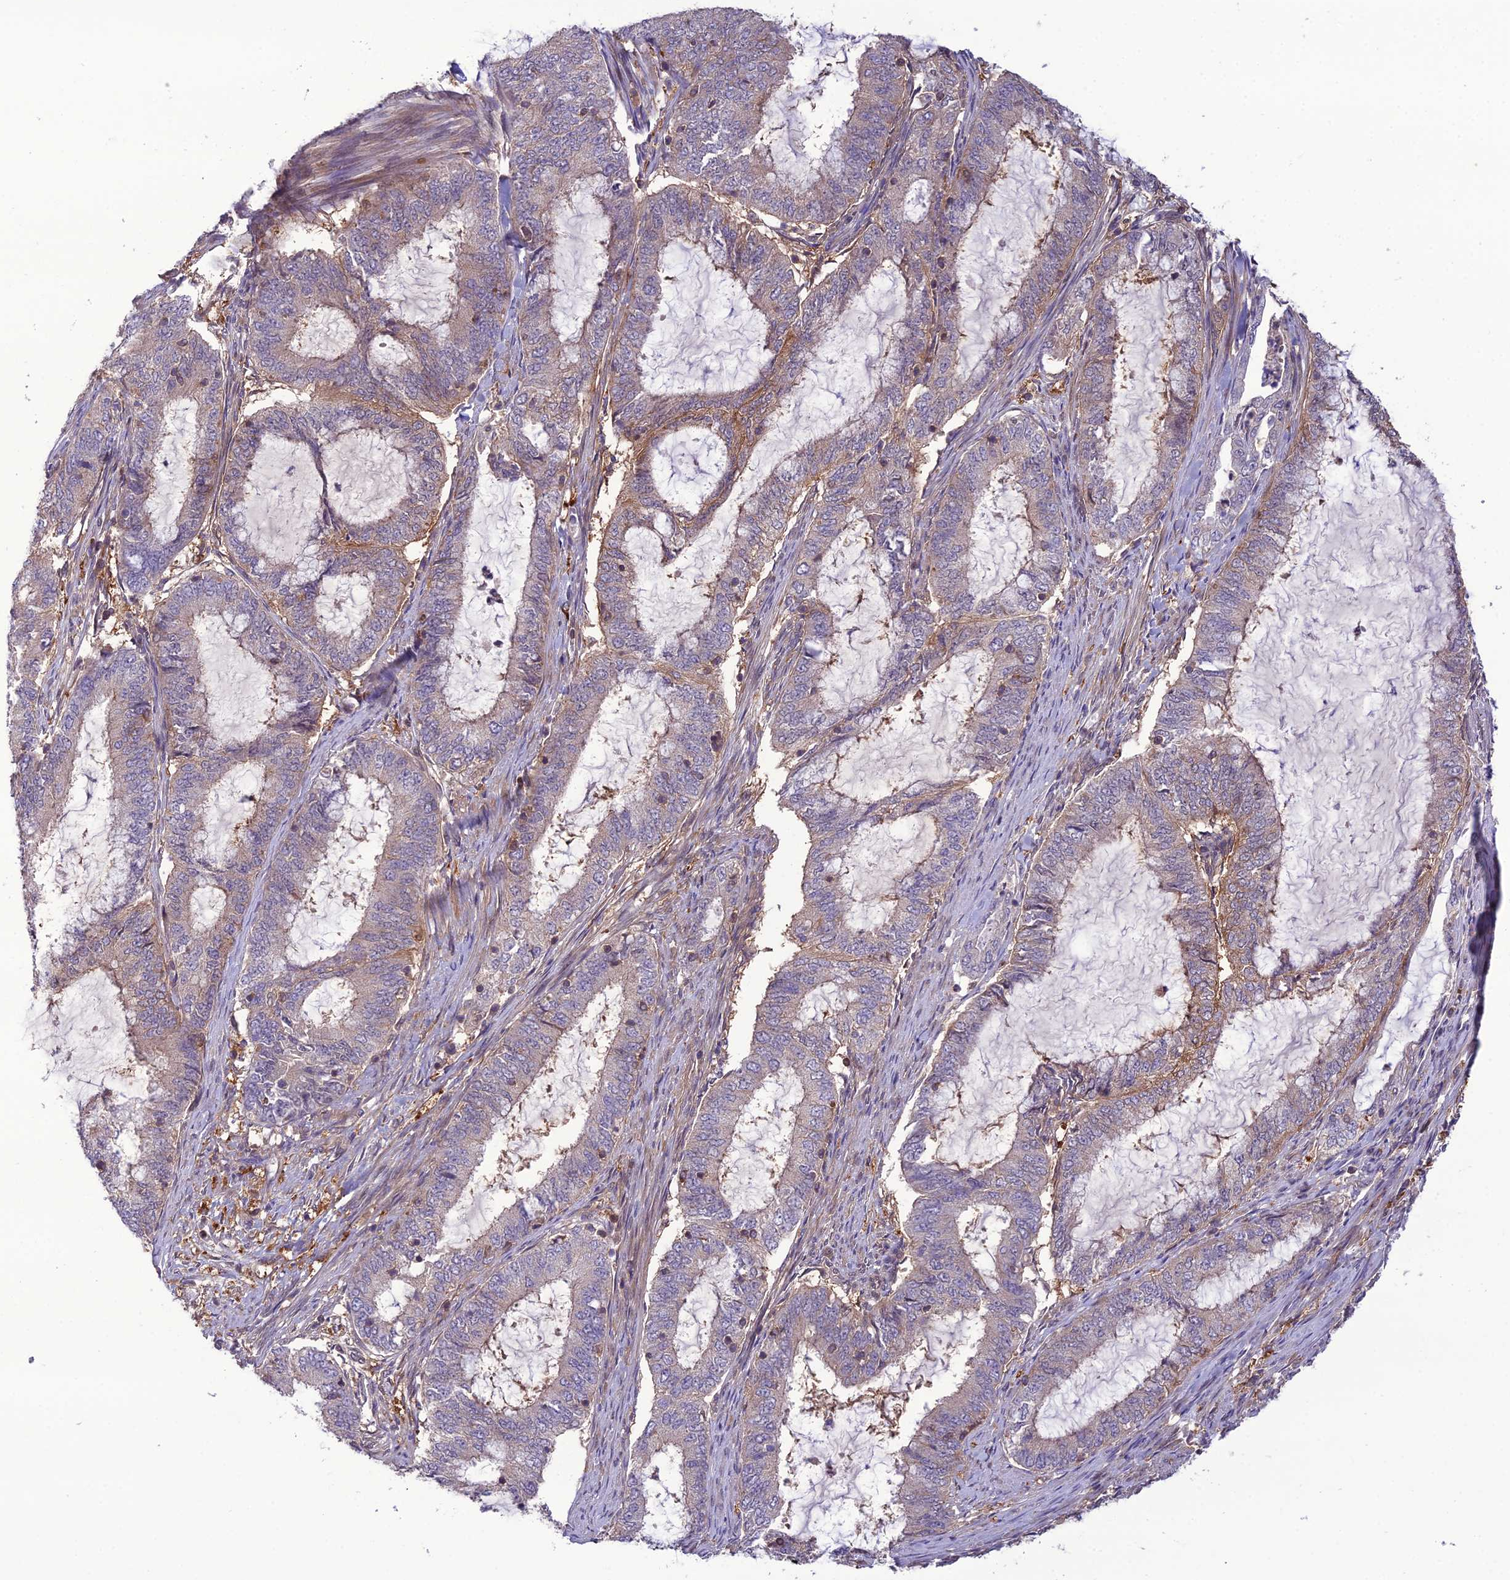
{"staining": {"intensity": "weak", "quantity": "<25%", "location": "cytoplasmic/membranous"}, "tissue": "endometrial cancer", "cell_type": "Tumor cells", "image_type": "cancer", "snomed": [{"axis": "morphology", "description": "Adenocarcinoma, NOS"}, {"axis": "topography", "description": "Endometrium"}], "caption": "IHC of endometrial adenocarcinoma shows no positivity in tumor cells.", "gene": "GDF6", "patient": {"sex": "female", "age": 51}}